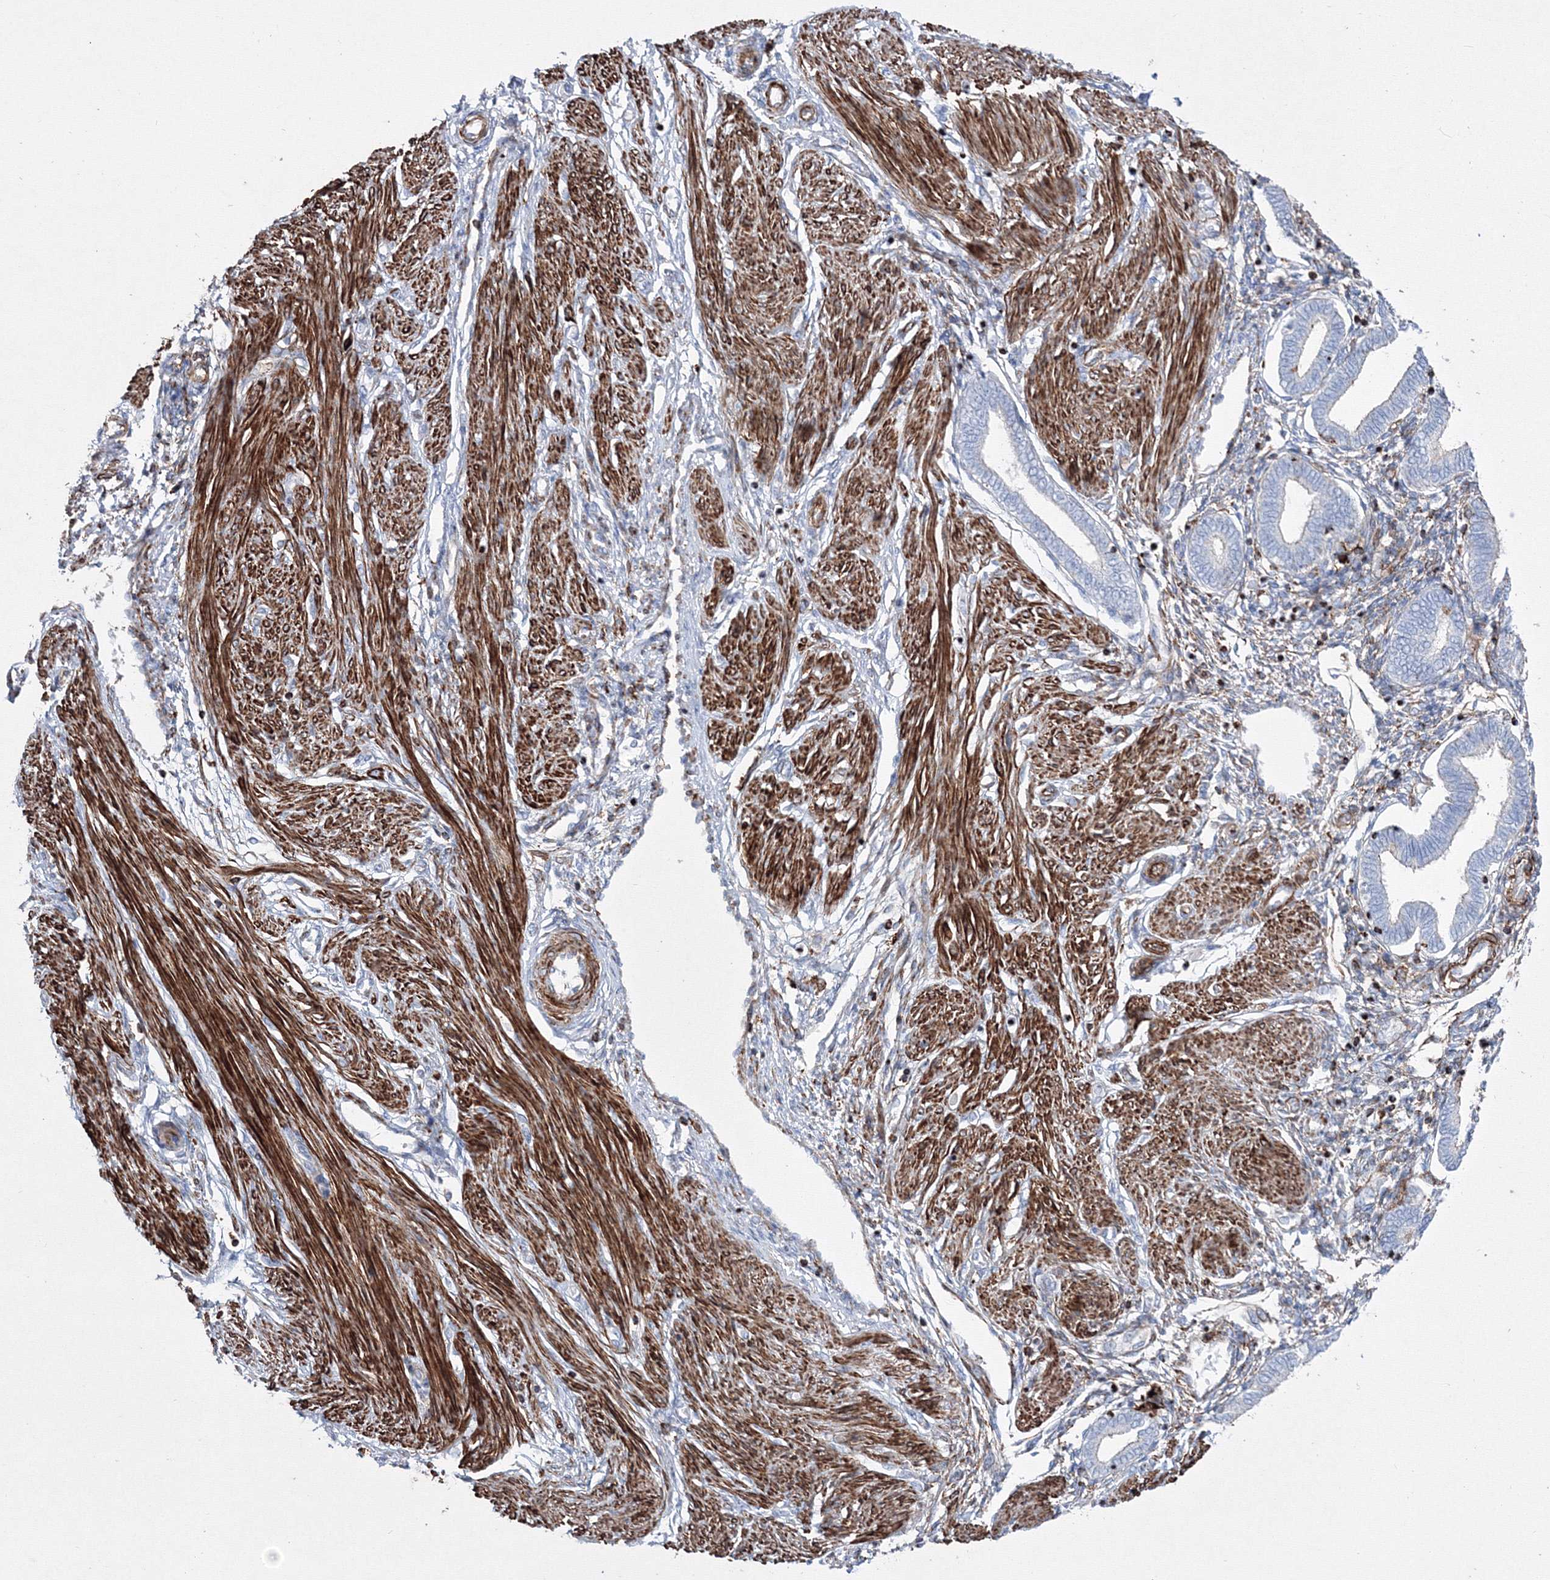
{"staining": {"intensity": "negative", "quantity": "none", "location": "none"}, "tissue": "endometrium", "cell_type": "Cells in endometrial stroma", "image_type": "normal", "snomed": [{"axis": "morphology", "description": "Normal tissue, NOS"}, {"axis": "topography", "description": "Endometrium"}], "caption": "This is a image of immunohistochemistry staining of normal endometrium, which shows no positivity in cells in endometrial stroma.", "gene": "GPR82", "patient": {"sex": "female", "age": 53}}